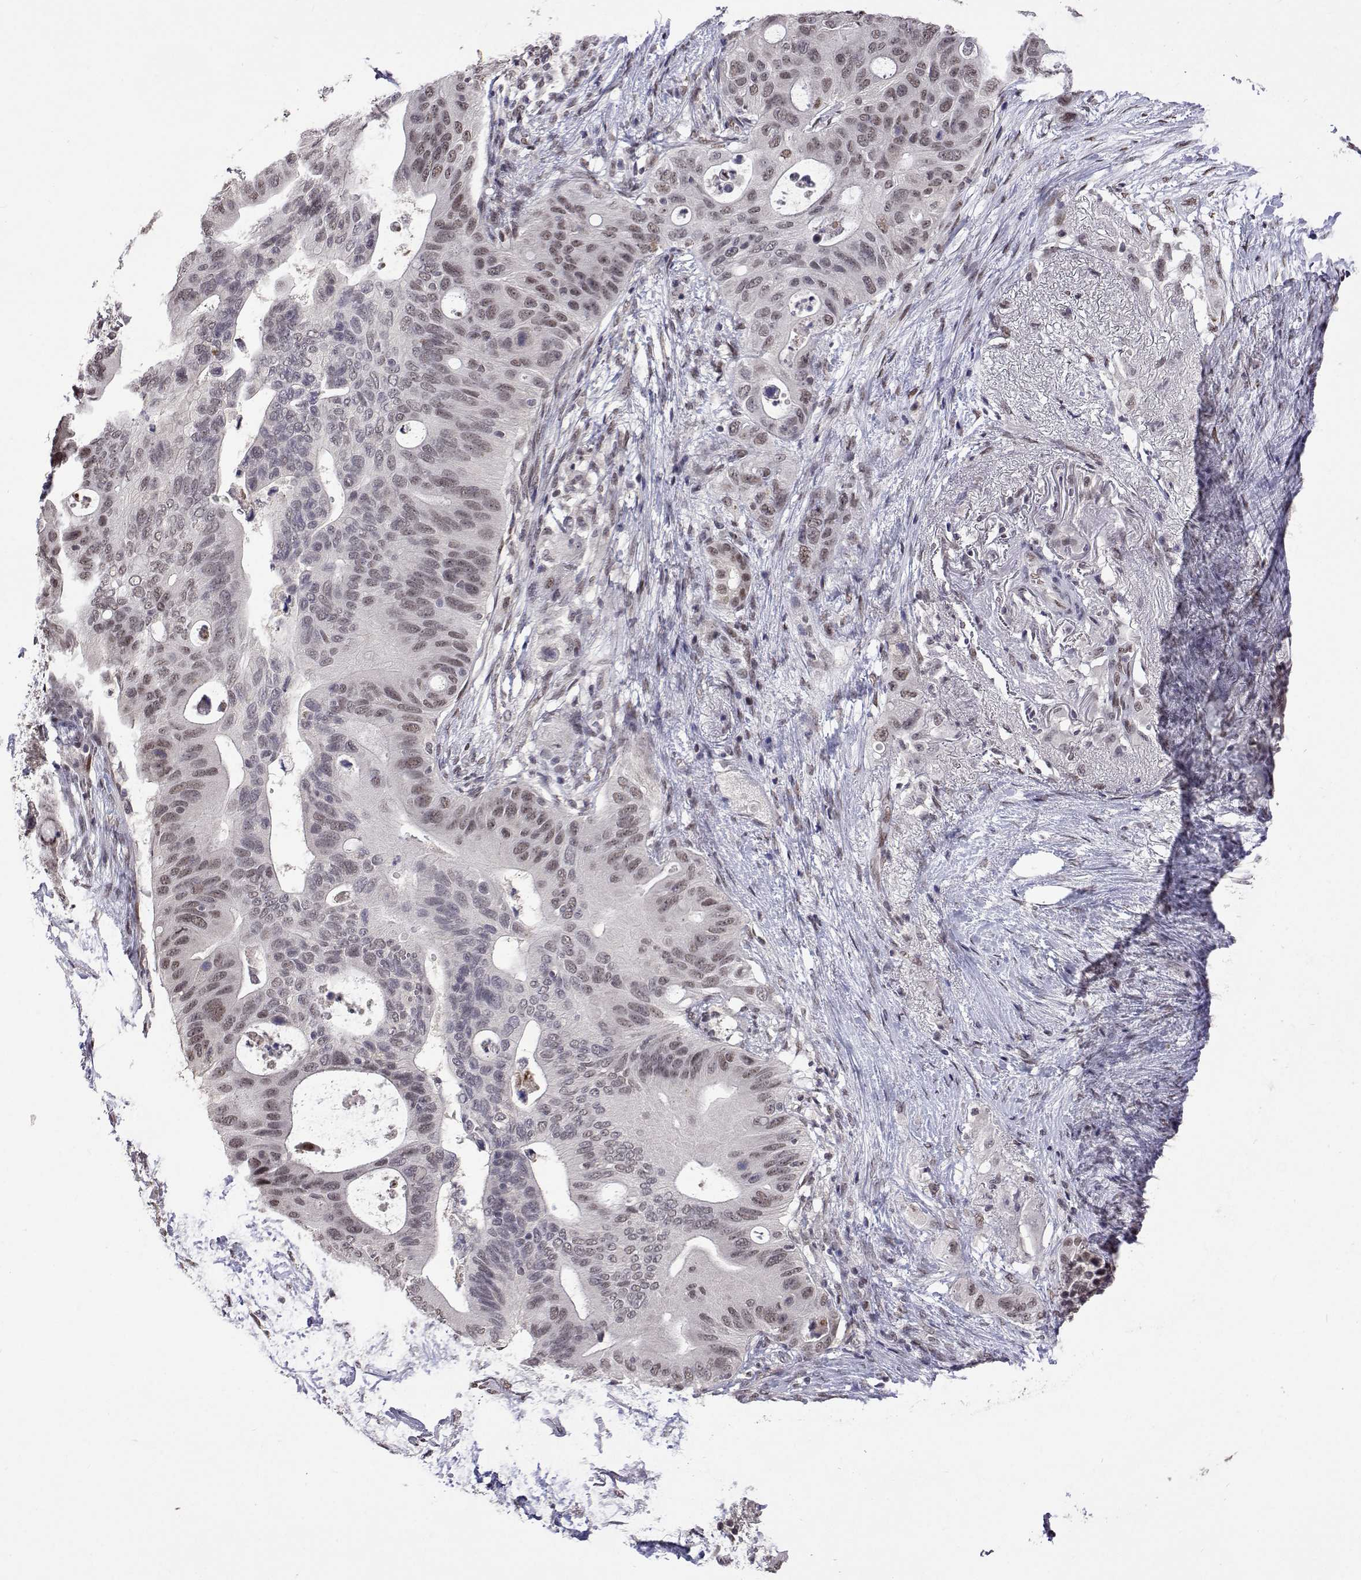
{"staining": {"intensity": "weak", "quantity": ">75%", "location": "nuclear"}, "tissue": "pancreatic cancer", "cell_type": "Tumor cells", "image_type": "cancer", "snomed": [{"axis": "morphology", "description": "Adenocarcinoma, NOS"}, {"axis": "topography", "description": "Pancreas"}], "caption": "A brown stain labels weak nuclear positivity of a protein in human pancreatic cancer (adenocarcinoma) tumor cells. (Brightfield microscopy of DAB IHC at high magnification).", "gene": "HNRNPA0", "patient": {"sex": "female", "age": 72}}